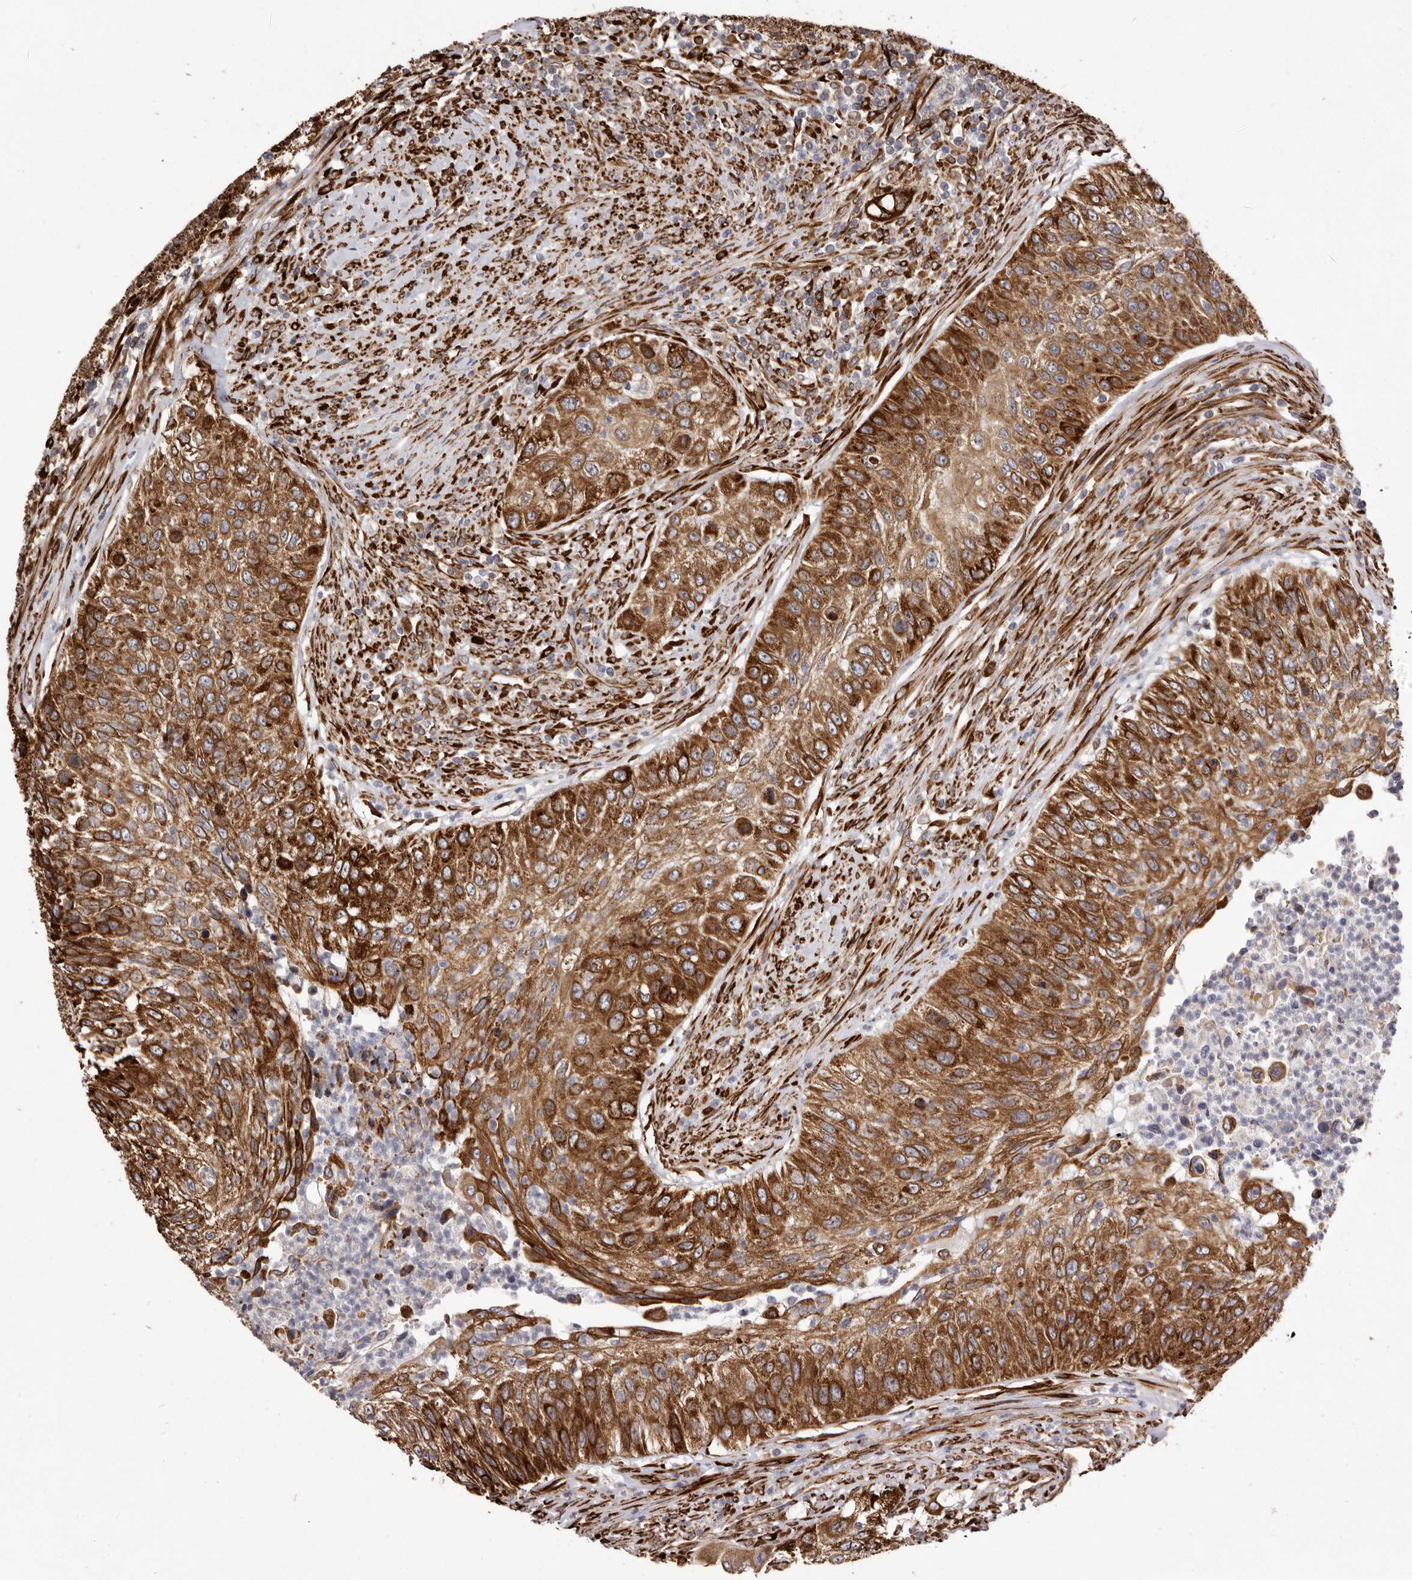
{"staining": {"intensity": "strong", "quantity": ">75%", "location": "cytoplasmic/membranous"}, "tissue": "urothelial cancer", "cell_type": "Tumor cells", "image_type": "cancer", "snomed": [{"axis": "morphology", "description": "Urothelial carcinoma, High grade"}, {"axis": "topography", "description": "Urinary bladder"}], "caption": "High-magnification brightfield microscopy of urothelial carcinoma (high-grade) stained with DAB (3,3'-diaminobenzidine) (brown) and counterstained with hematoxylin (blue). tumor cells exhibit strong cytoplasmic/membranous positivity is appreciated in approximately>75% of cells. (Stains: DAB (3,3'-diaminobenzidine) in brown, nuclei in blue, Microscopy: brightfield microscopy at high magnification).", "gene": "WDTC1", "patient": {"sex": "female", "age": 60}}